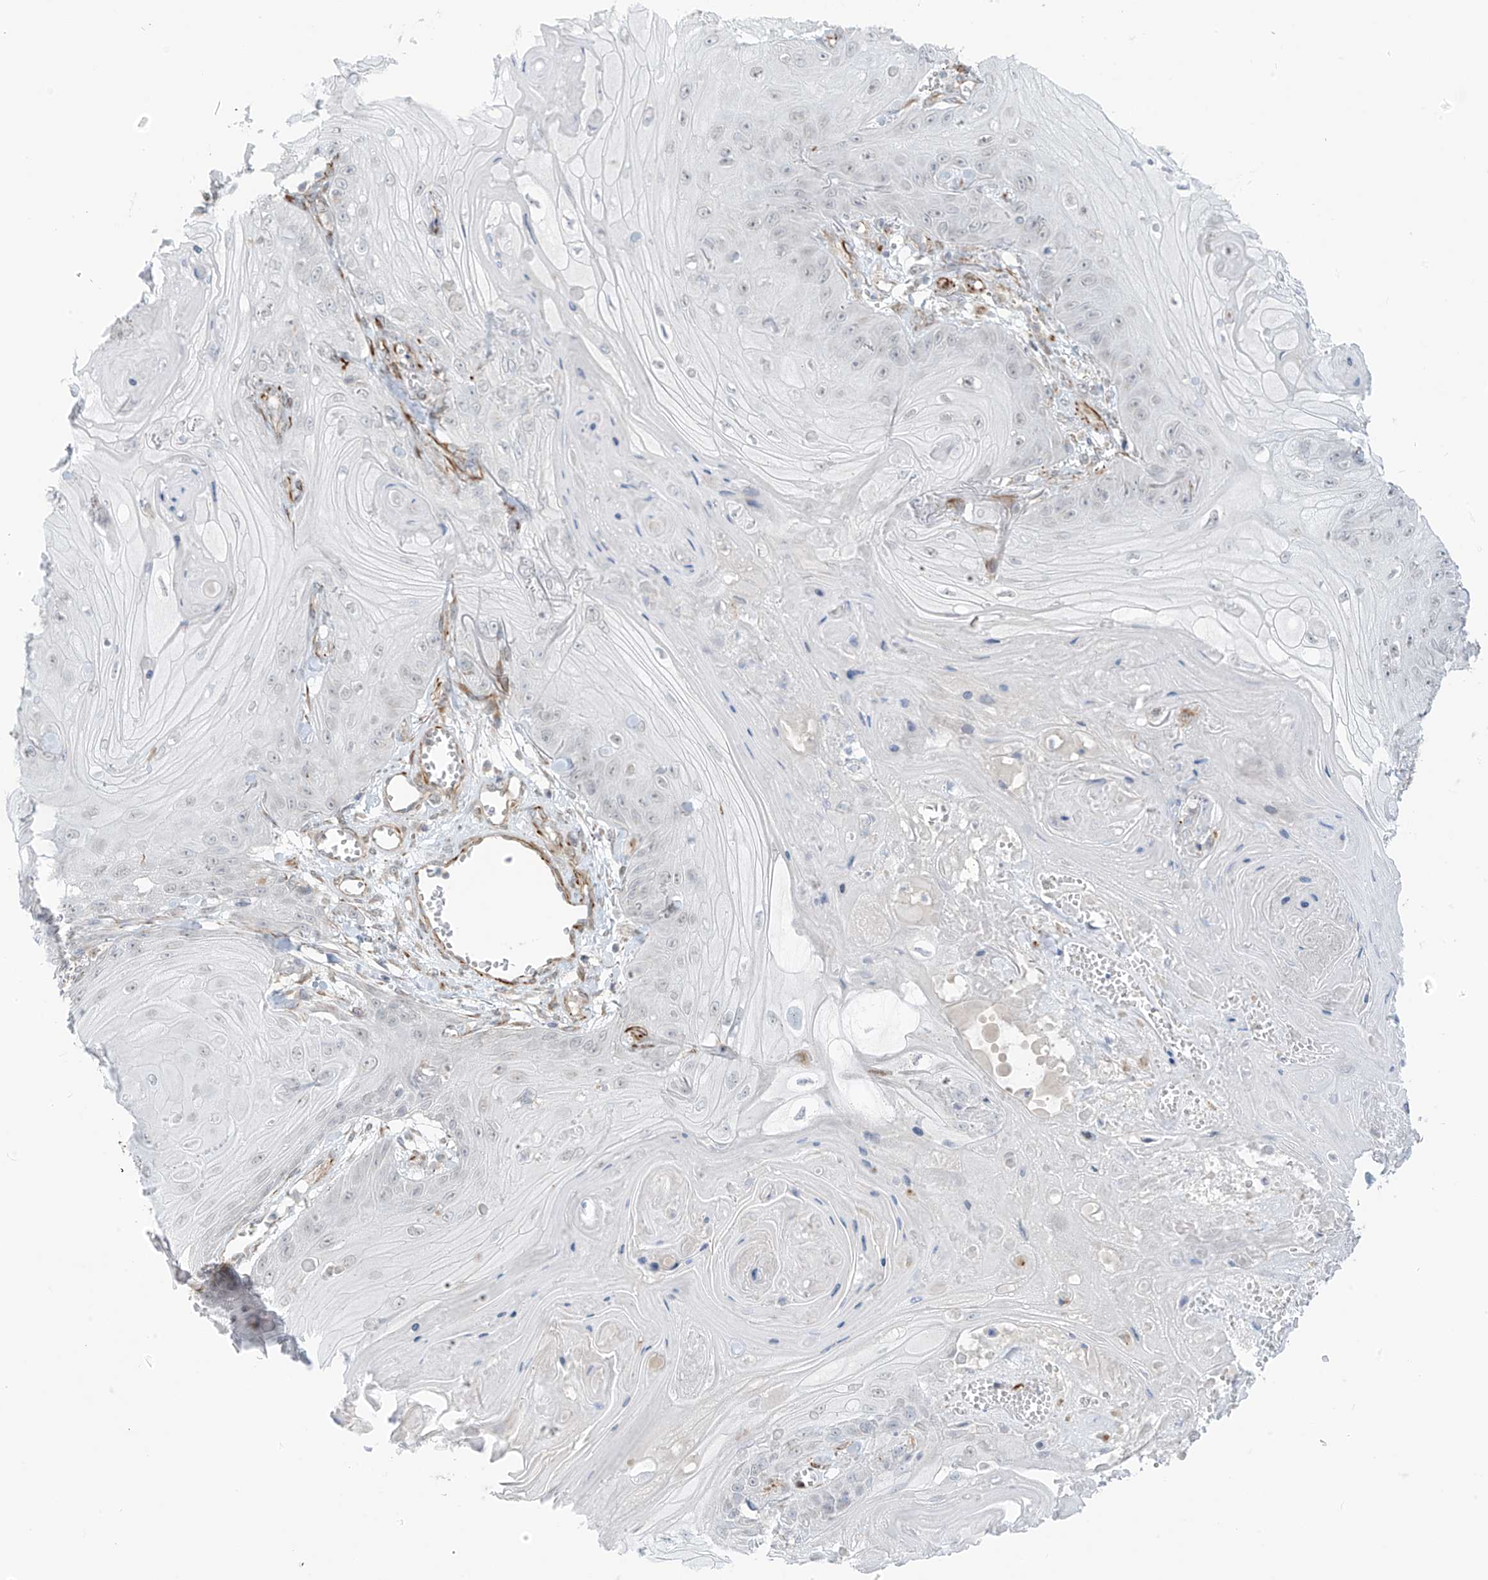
{"staining": {"intensity": "negative", "quantity": "none", "location": "none"}, "tissue": "skin cancer", "cell_type": "Tumor cells", "image_type": "cancer", "snomed": [{"axis": "morphology", "description": "Squamous cell carcinoma, NOS"}, {"axis": "topography", "description": "Skin"}], "caption": "DAB (3,3'-diaminobenzidine) immunohistochemical staining of human skin squamous cell carcinoma reveals no significant expression in tumor cells.", "gene": "HS6ST2", "patient": {"sex": "male", "age": 74}}